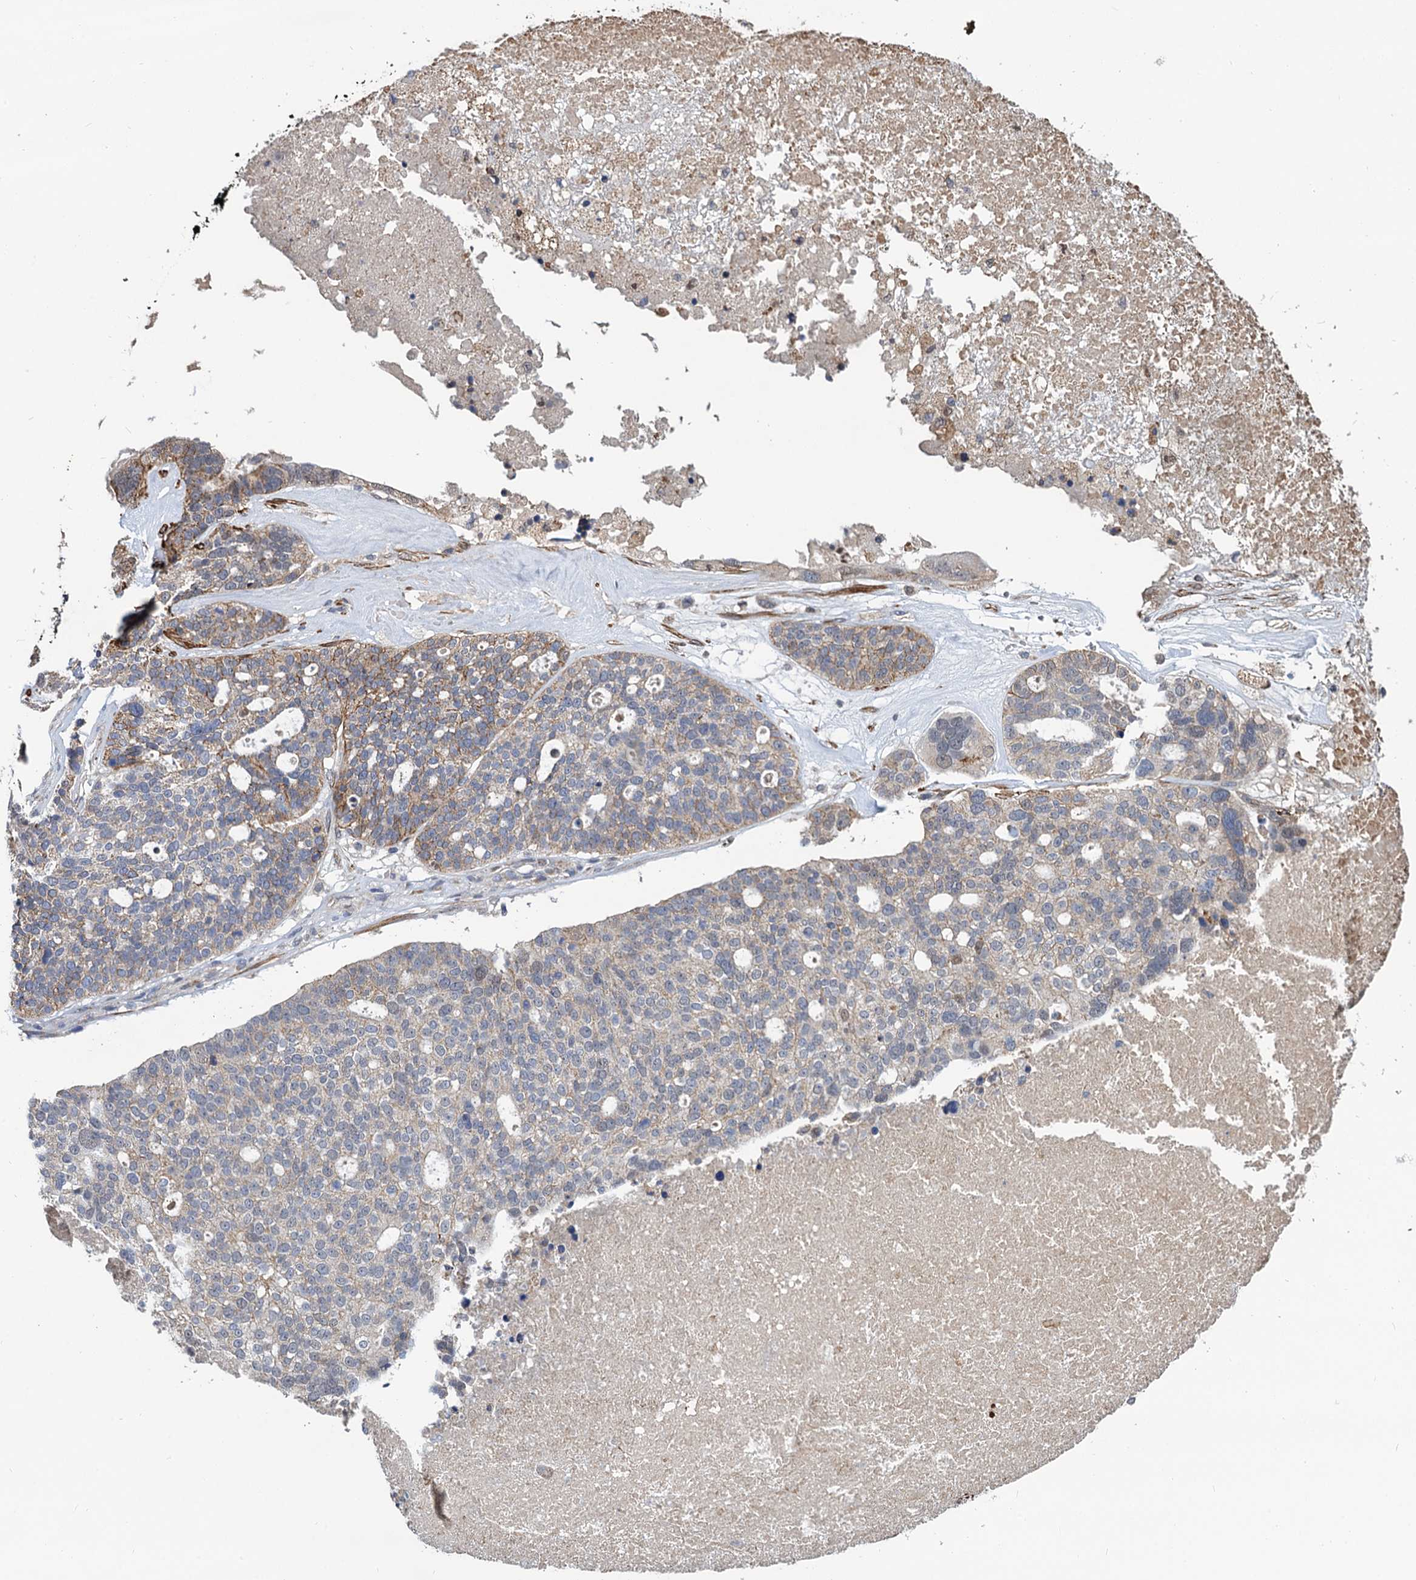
{"staining": {"intensity": "moderate", "quantity": "<25%", "location": "cytoplasmic/membranous"}, "tissue": "ovarian cancer", "cell_type": "Tumor cells", "image_type": "cancer", "snomed": [{"axis": "morphology", "description": "Cystadenocarcinoma, serous, NOS"}, {"axis": "topography", "description": "Ovary"}], "caption": "Human ovarian cancer (serous cystadenocarcinoma) stained with a brown dye demonstrates moderate cytoplasmic/membranous positive expression in about <25% of tumor cells.", "gene": "ALKBH7", "patient": {"sex": "female", "age": 59}}